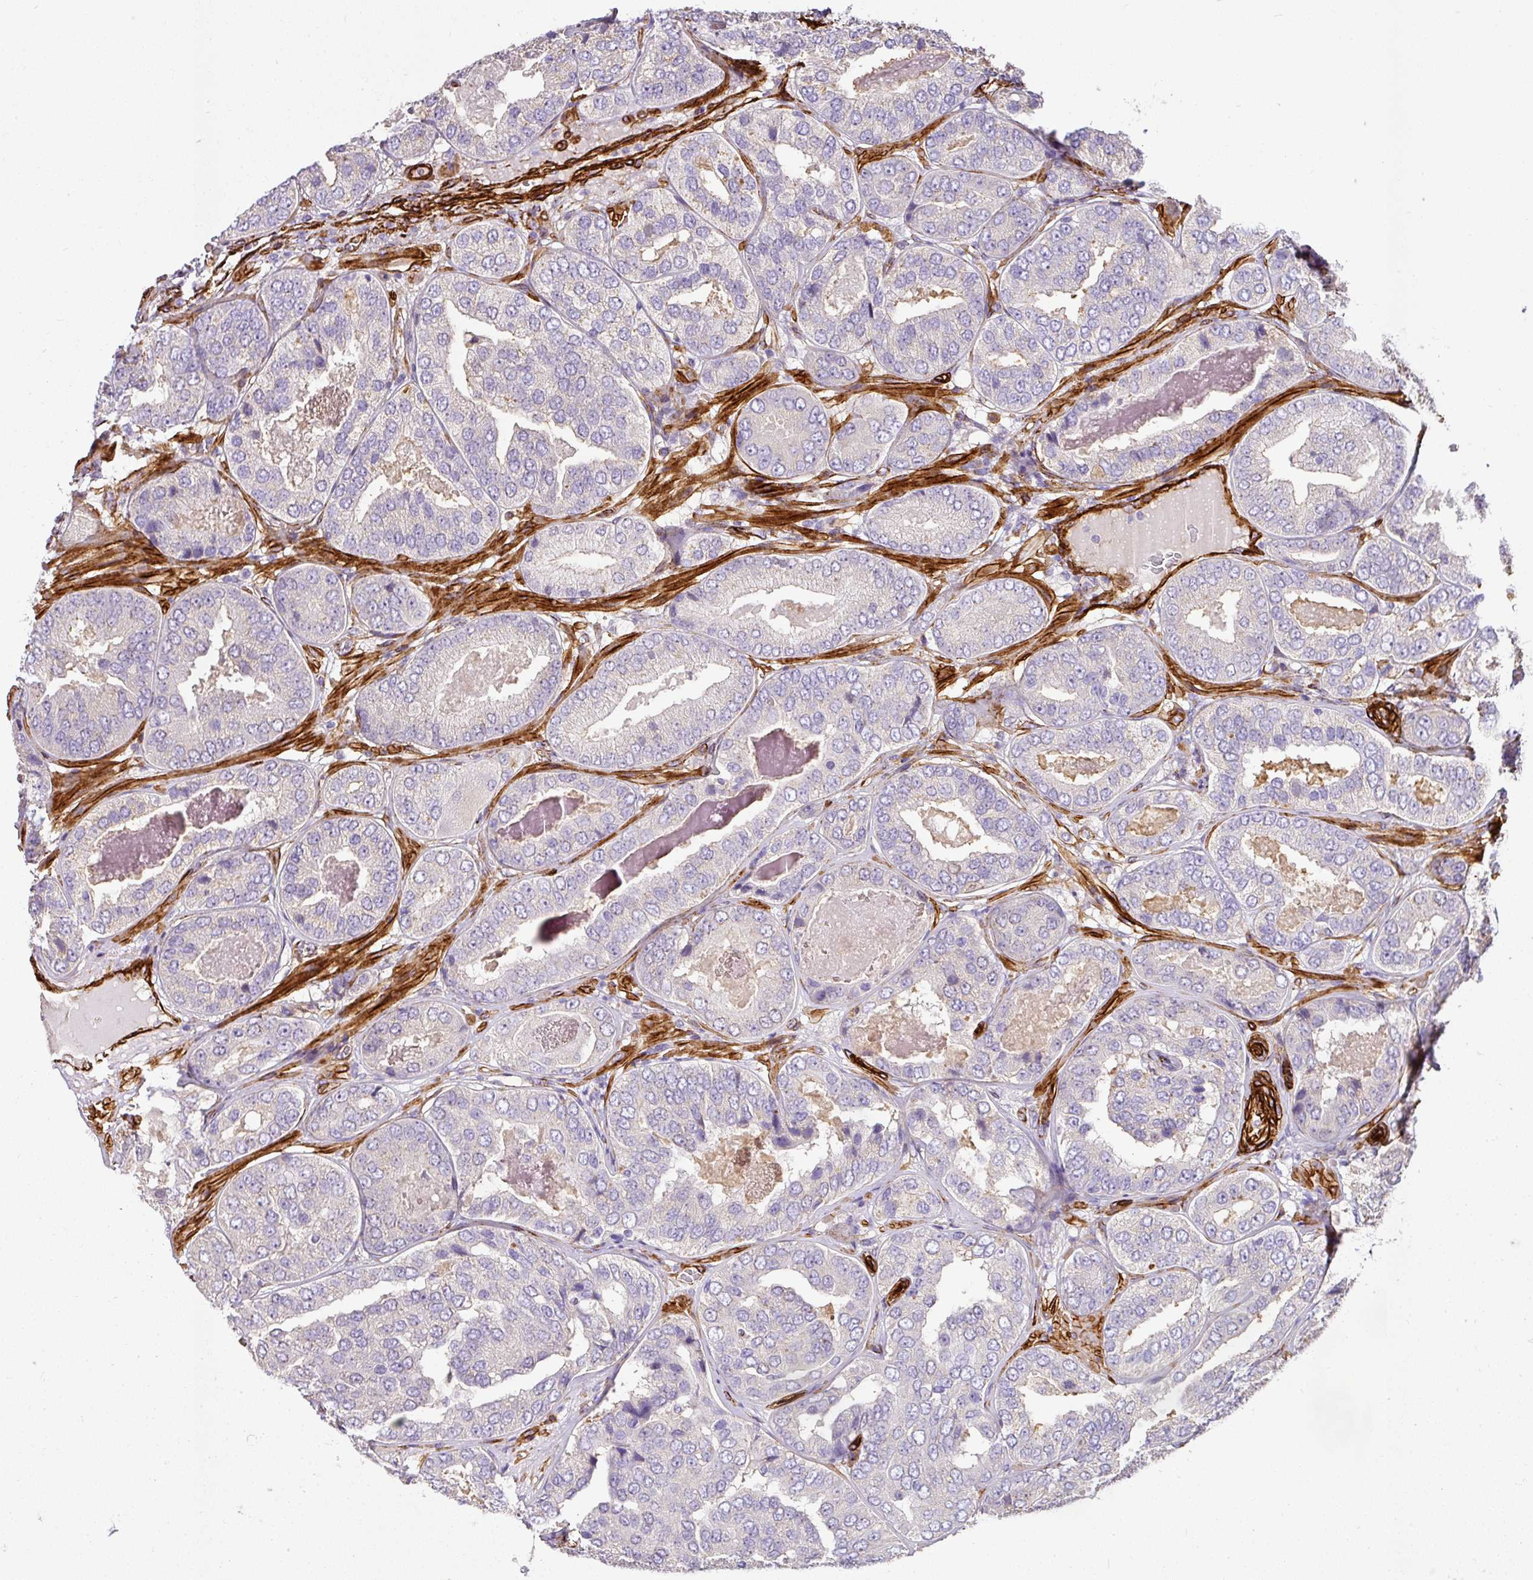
{"staining": {"intensity": "negative", "quantity": "none", "location": "none"}, "tissue": "prostate cancer", "cell_type": "Tumor cells", "image_type": "cancer", "snomed": [{"axis": "morphology", "description": "Adenocarcinoma, High grade"}, {"axis": "topography", "description": "Prostate"}], "caption": "IHC of prostate adenocarcinoma (high-grade) demonstrates no positivity in tumor cells. (Stains: DAB (3,3'-diaminobenzidine) immunohistochemistry (IHC) with hematoxylin counter stain, Microscopy: brightfield microscopy at high magnification).", "gene": "SLC25A17", "patient": {"sex": "male", "age": 63}}